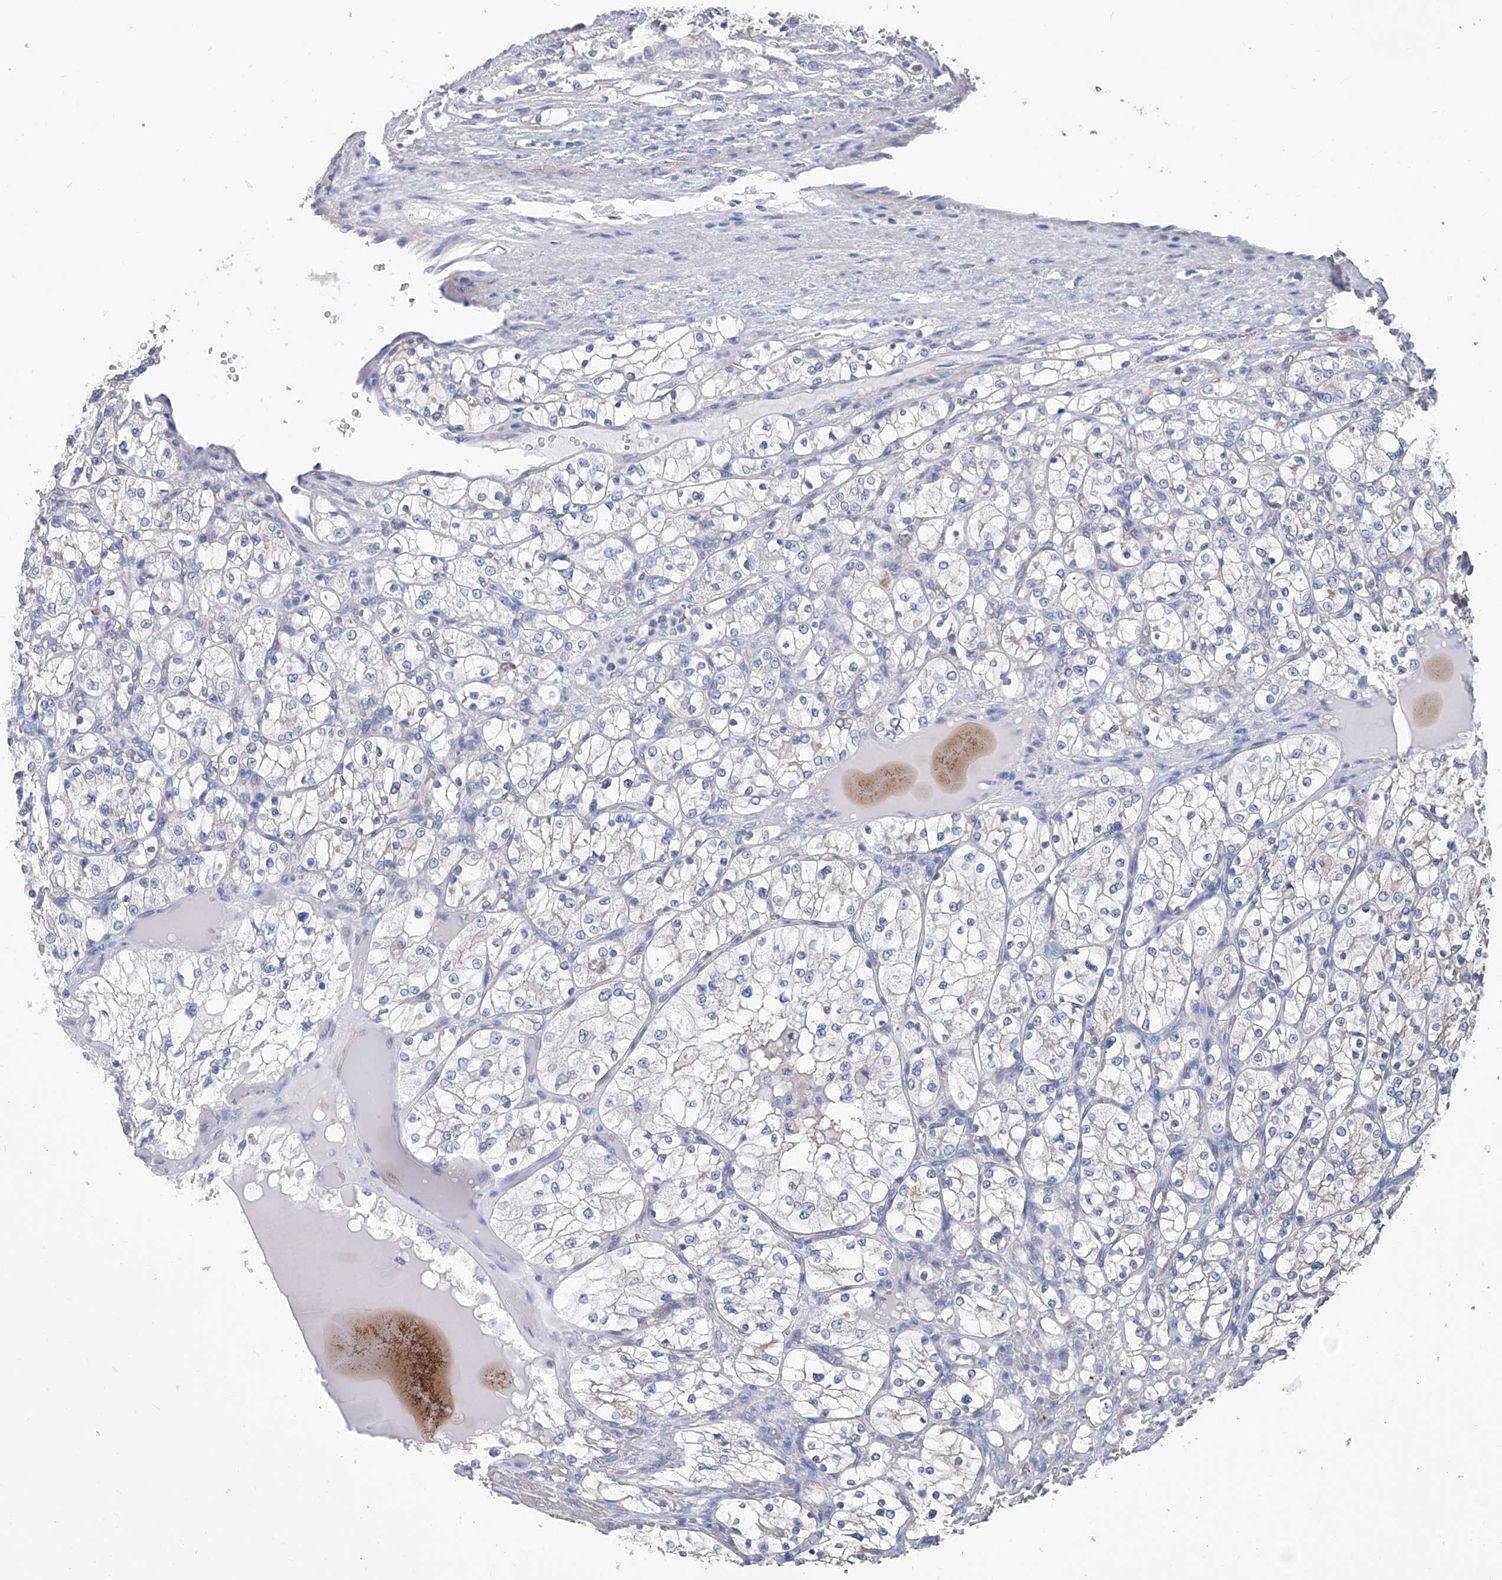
{"staining": {"intensity": "weak", "quantity": "<25%", "location": "cytoplasmic/membranous"}, "tissue": "renal cancer", "cell_type": "Tumor cells", "image_type": "cancer", "snomed": [{"axis": "morphology", "description": "Adenocarcinoma, NOS"}, {"axis": "topography", "description": "Kidney"}], "caption": "Micrograph shows no protein staining in tumor cells of adenocarcinoma (renal) tissue.", "gene": "SMS", "patient": {"sex": "female", "age": 69}}